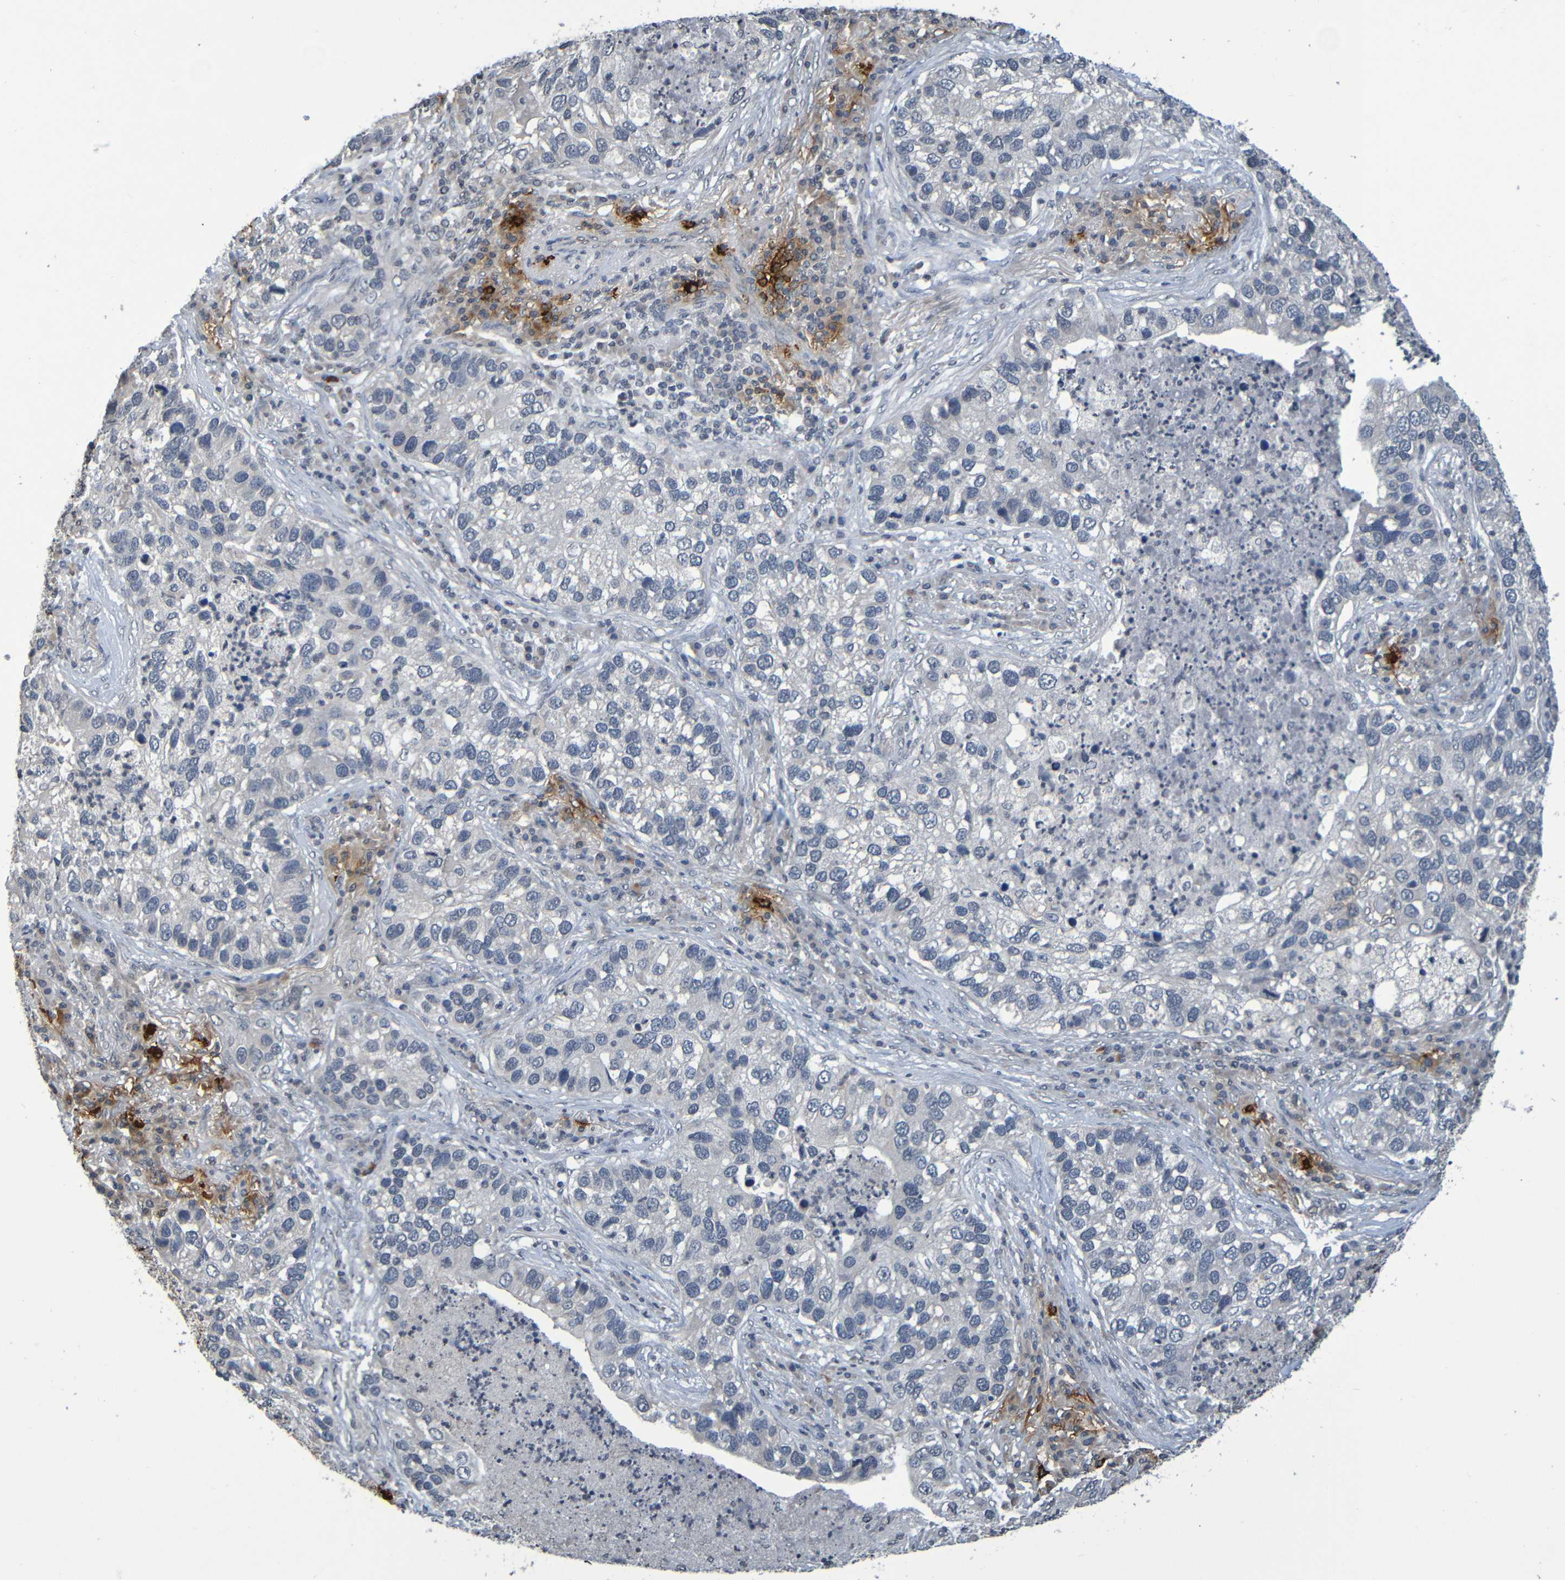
{"staining": {"intensity": "negative", "quantity": "none", "location": "none"}, "tissue": "lung cancer", "cell_type": "Tumor cells", "image_type": "cancer", "snomed": [{"axis": "morphology", "description": "Normal tissue, NOS"}, {"axis": "morphology", "description": "Adenocarcinoma, NOS"}, {"axis": "topography", "description": "Bronchus"}, {"axis": "topography", "description": "Lung"}], "caption": "IHC of human lung cancer (adenocarcinoma) exhibits no expression in tumor cells. Nuclei are stained in blue.", "gene": "C3AR1", "patient": {"sex": "male", "age": 54}}